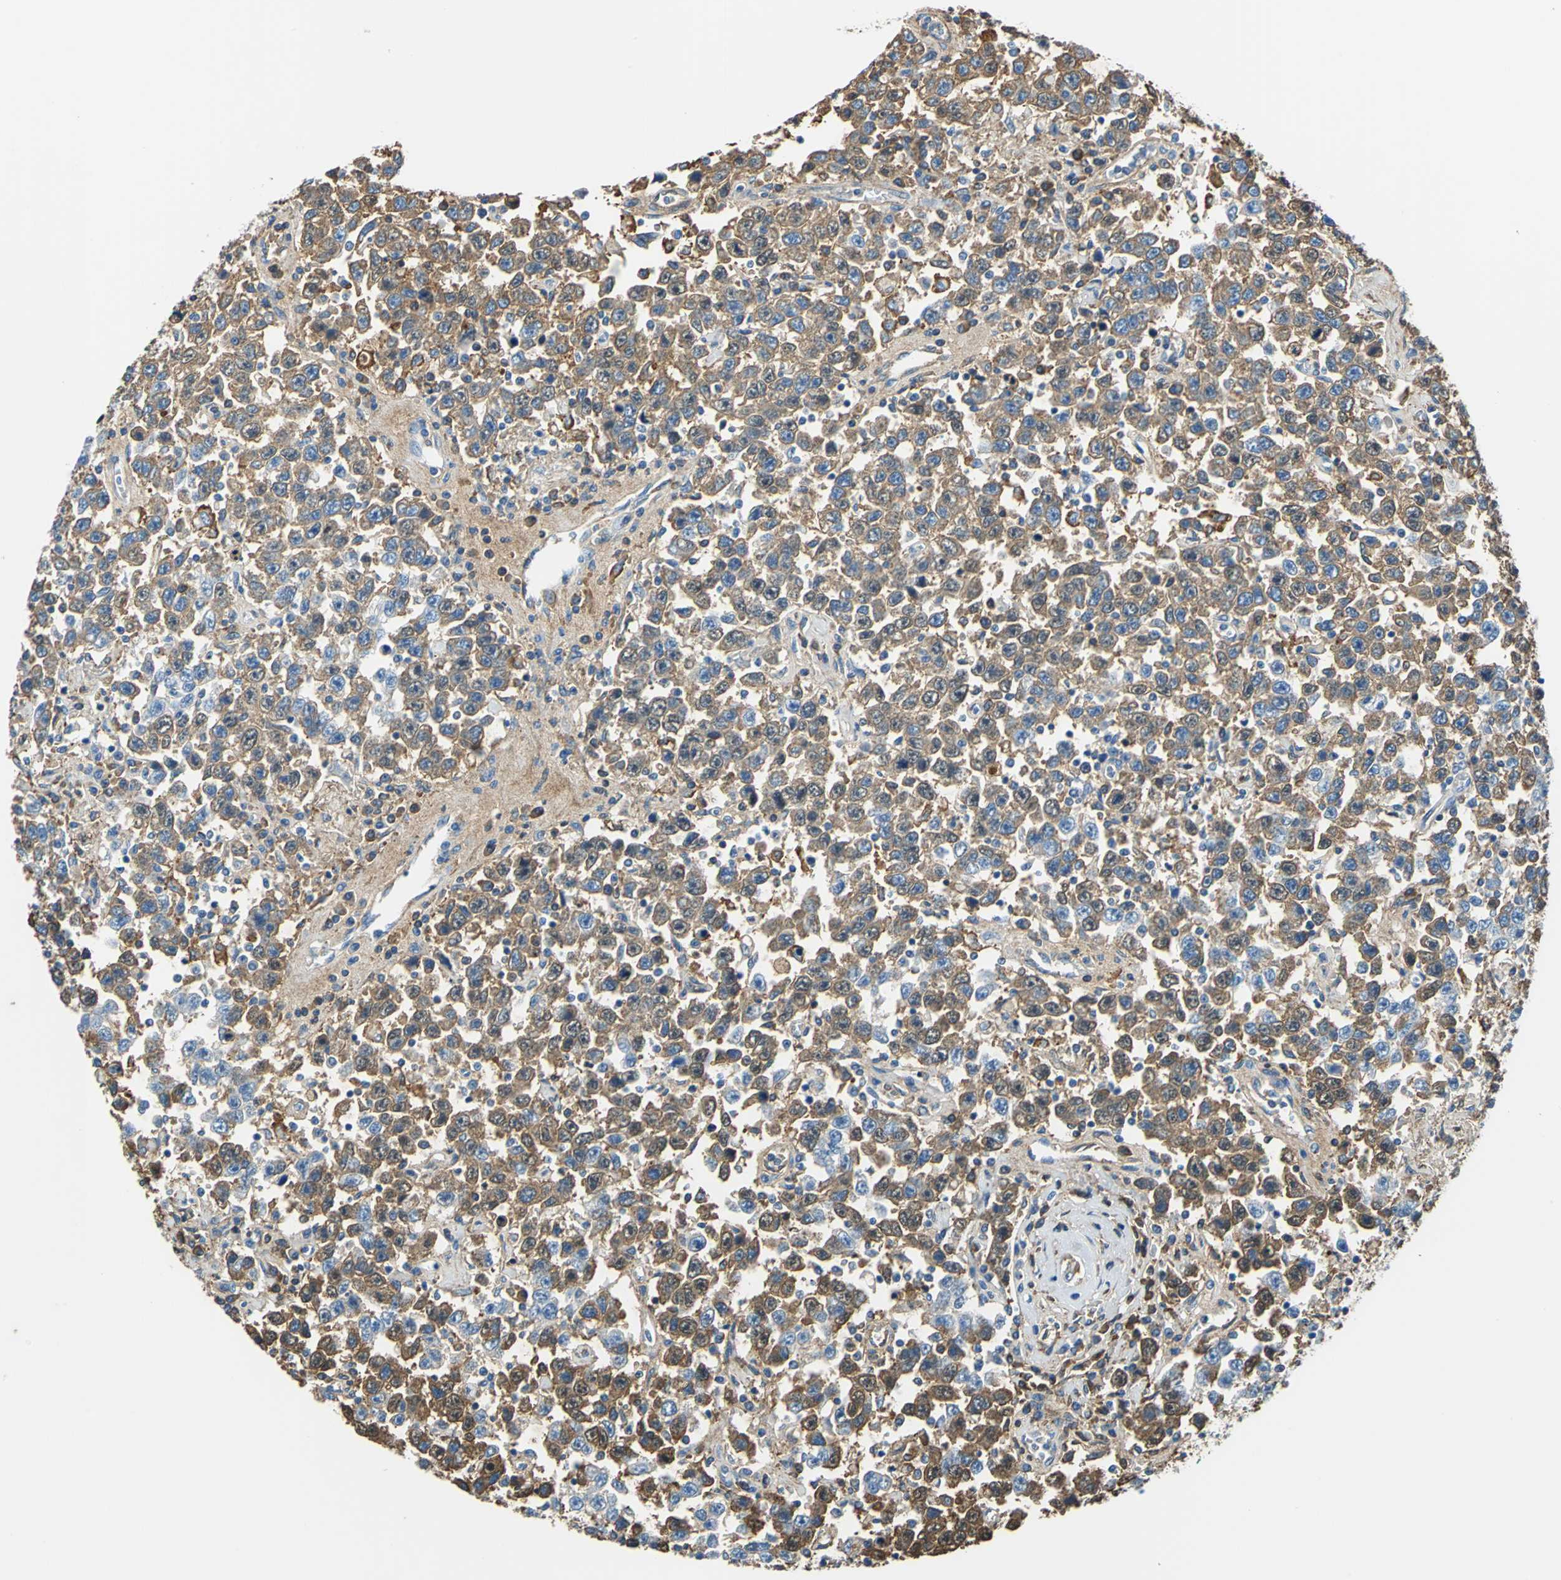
{"staining": {"intensity": "moderate", "quantity": ">75%", "location": "cytoplasmic/membranous"}, "tissue": "testis cancer", "cell_type": "Tumor cells", "image_type": "cancer", "snomed": [{"axis": "morphology", "description": "Seminoma, NOS"}, {"axis": "topography", "description": "Testis"}], "caption": "Immunohistochemical staining of seminoma (testis) exhibits moderate cytoplasmic/membranous protein expression in approximately >75% of tumor cells.", "gene": "ALB", "patient": {"sex": "male", "age": 41}}